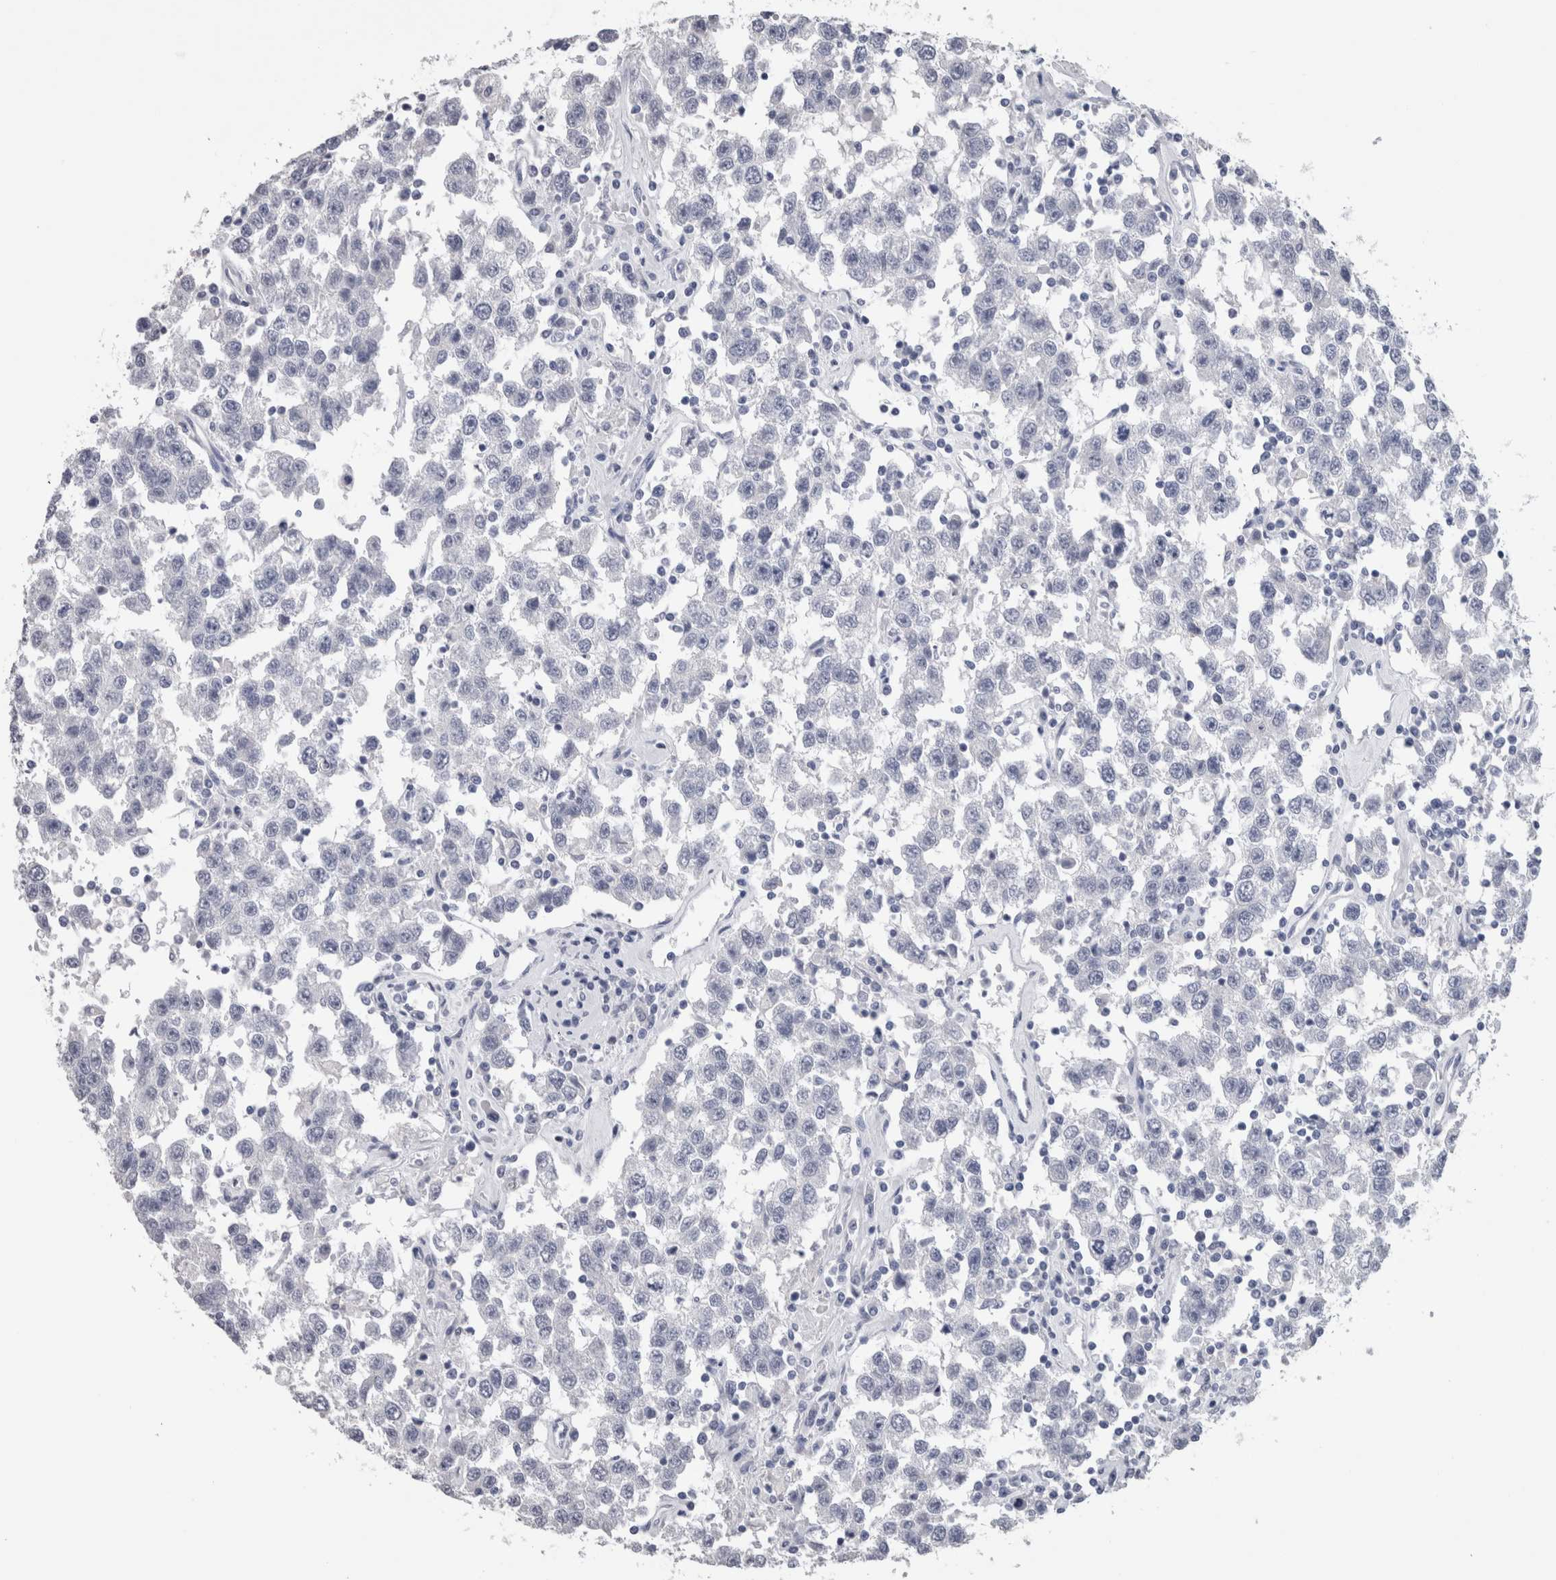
{"staining": {"intensity": "negative", "quantity": "none", "location": "none"}, "tissue": "testis cancer", "cell_type": "Tumor cells", "image_type": "cancer", "snomed": [{"axis": "morphology", "description": "Seminoma, NOS"}, {"axis": "topography", "description": "Testis"}], "caption": "Tumor cells are negative for protein expression in human testis cancer (seminoma).", "gene": "CA8", "patient": {"sex": "male", "age": 41}}